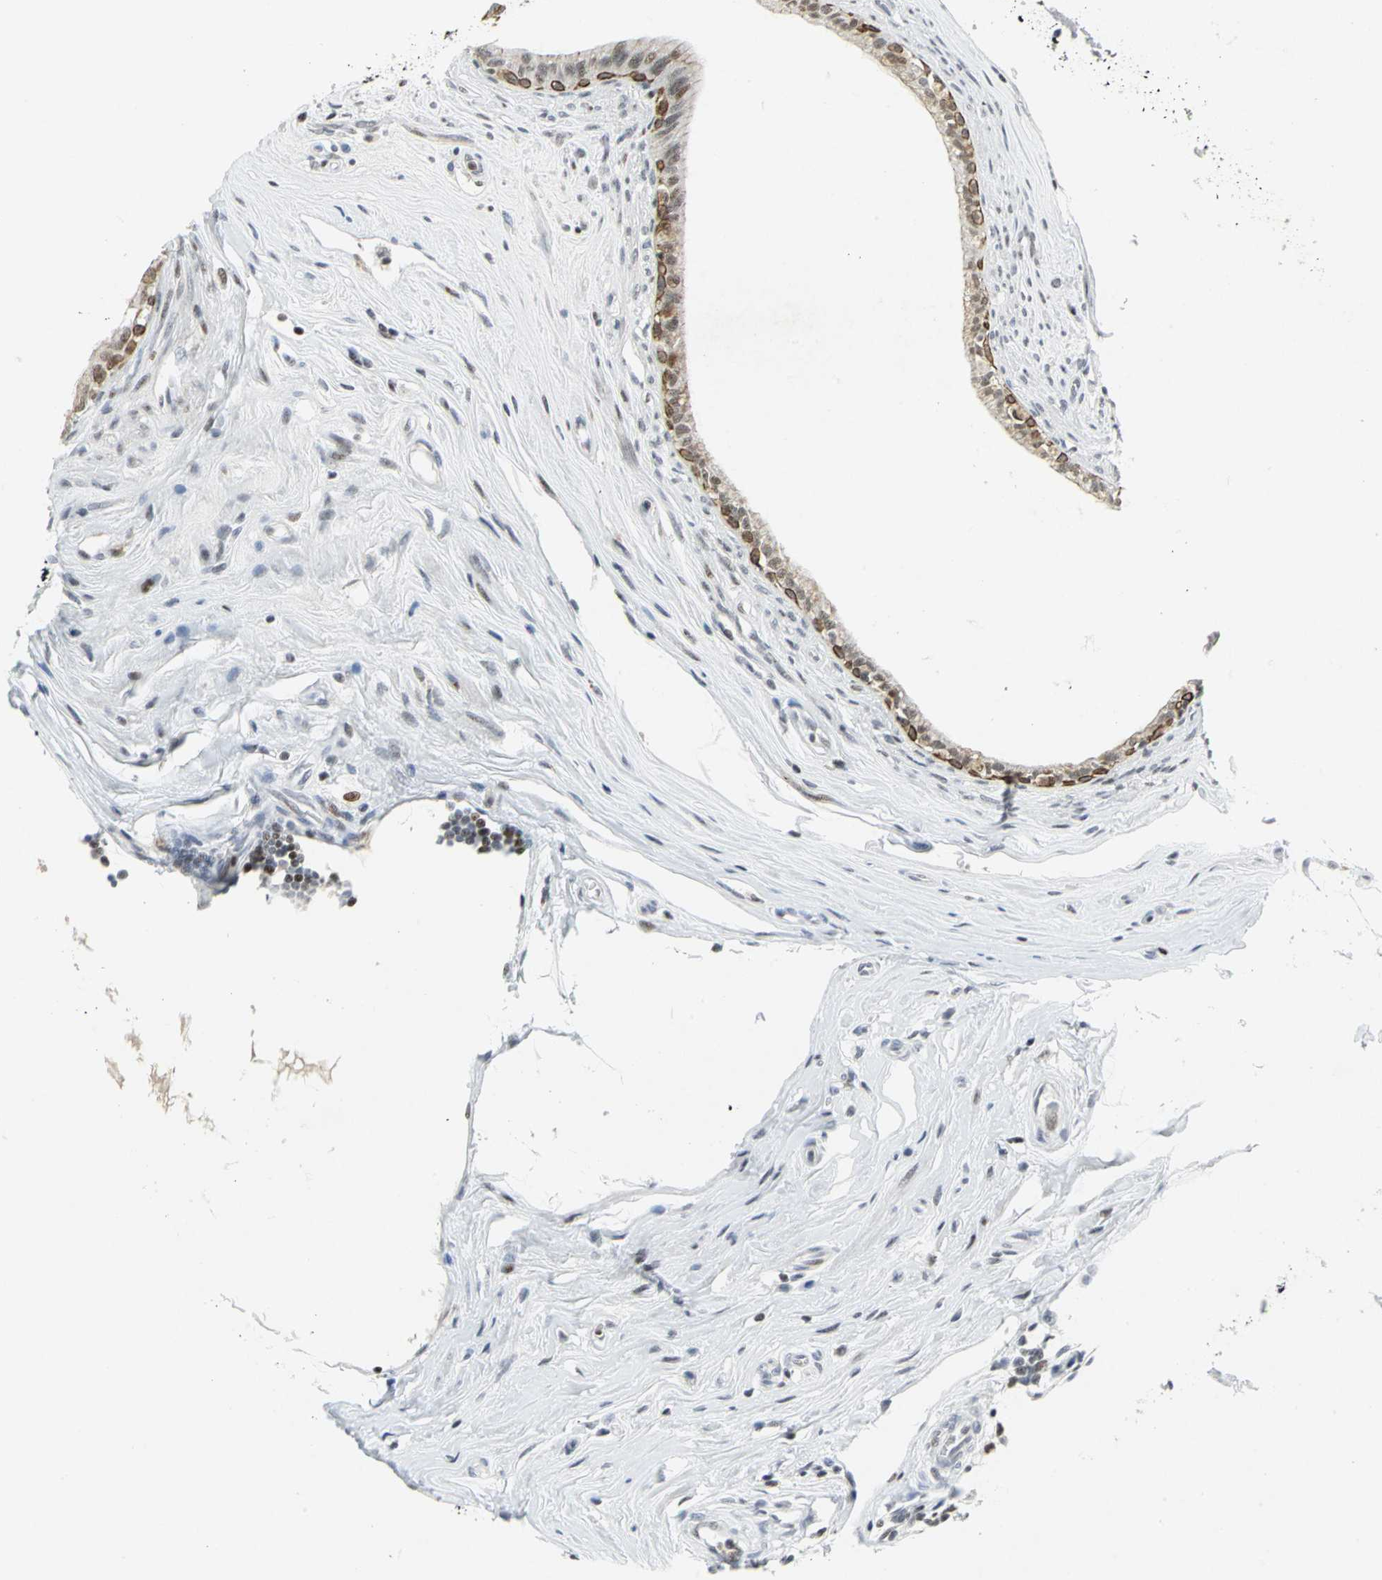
{"staining": {"intensity": "moderate", "quantity": ">75%", "location": "cytoplasmic/membranous,nuclear"}, "tissue": "epididymis", "cell_type": "Glandular cells", "image_type": "normal", "snomed": [{"axis": "morphology", "description": "Normal tissue, NOS"}, {"axis": "morphology", "description": "Inflammation, NOS"}, {"axis": "topography", "description": "Epididymis"}], "caption": "This micrograph exhibits immunohistochemistry (IHC) staining of unremarkable epididymis, with medium moderate cytoplasmic/membranous,nuclear staining in about >75% of glandular cells.", "gene": "RPA1", "patient": {"sex": "male", "age": 84}}